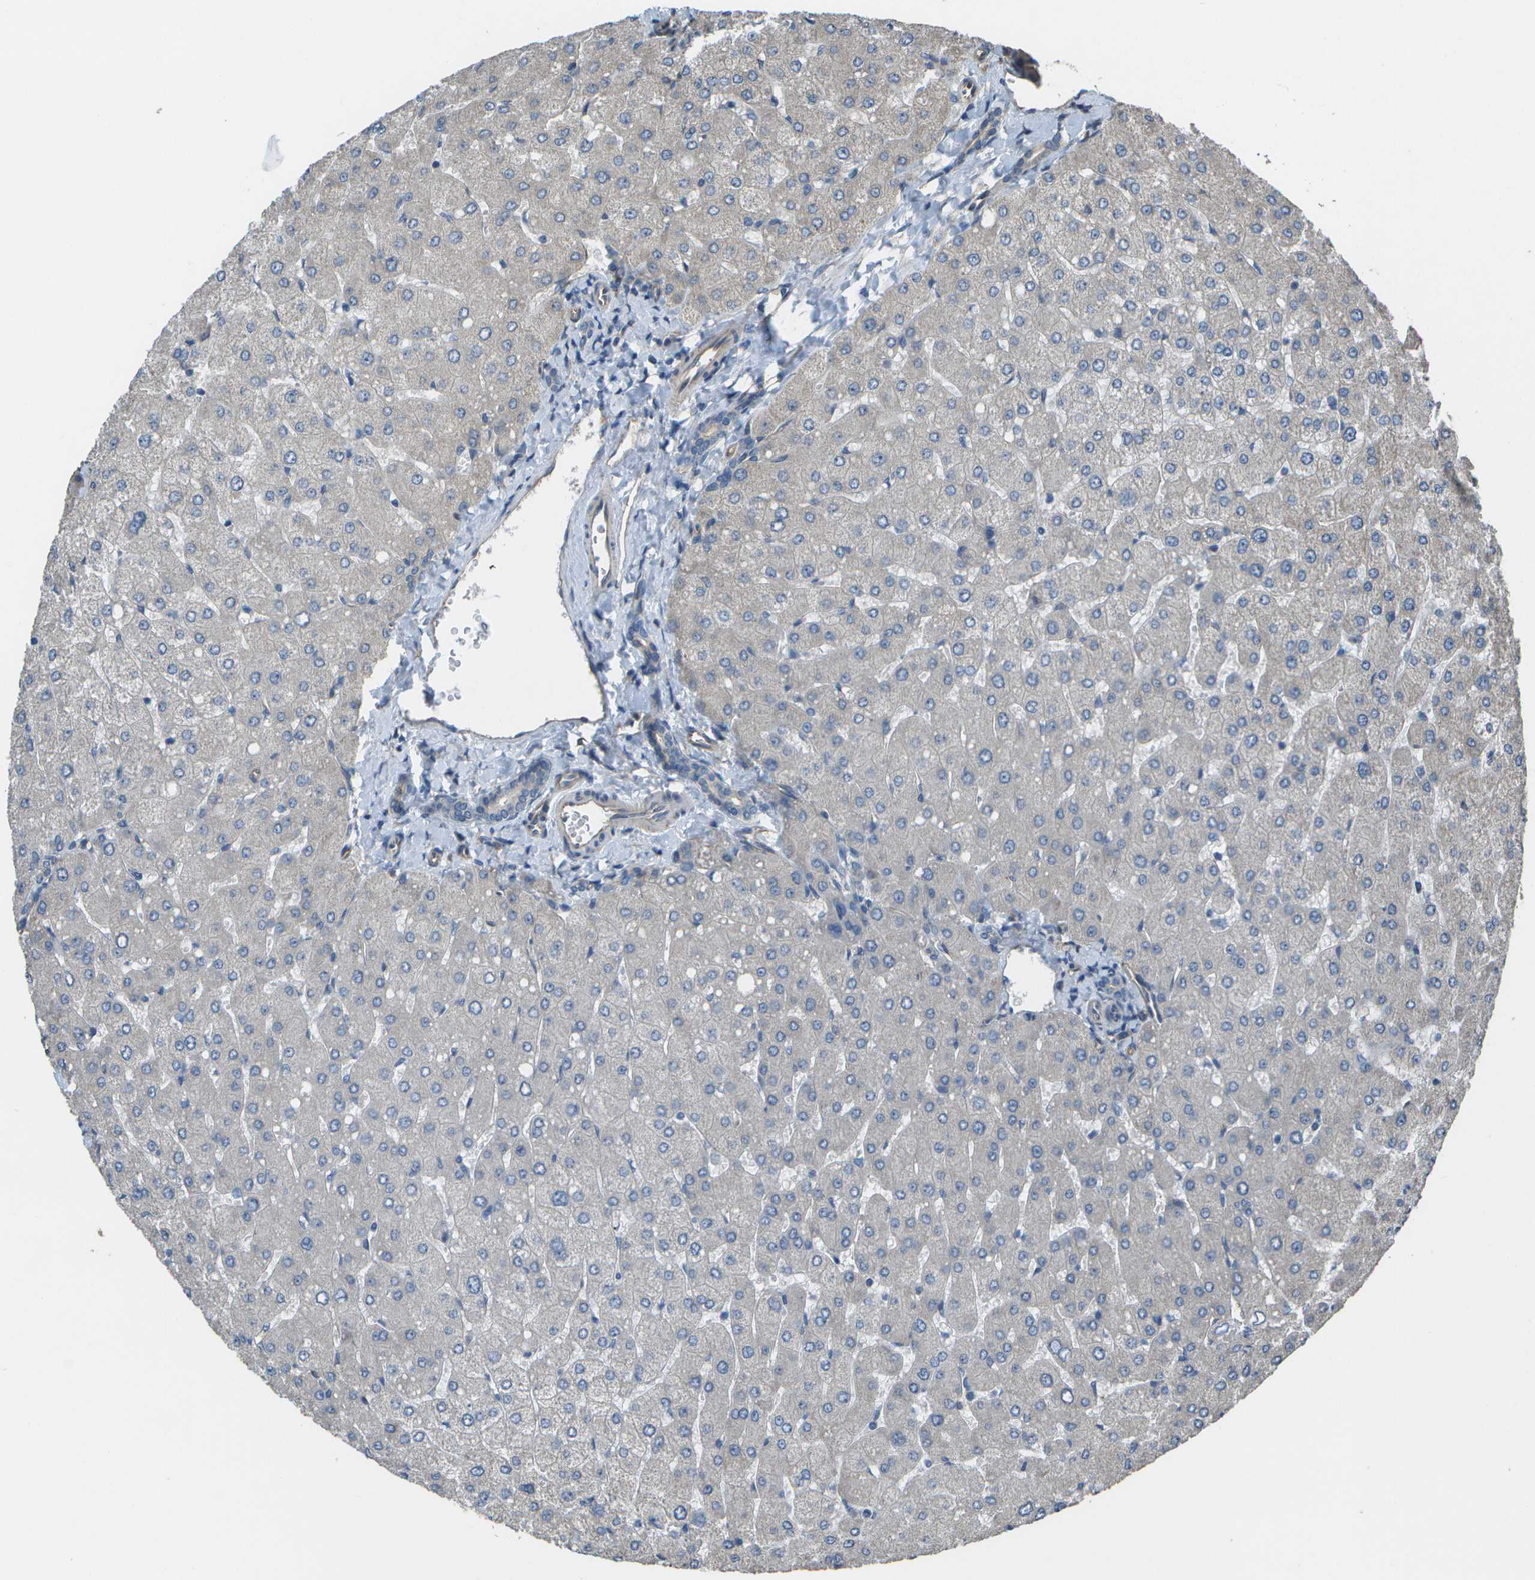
{"staining": {"intensity": "weak", "quantity": "<25%", "location": "cytoplasmic/membranous"}, "tissue": "liver", "cell_type": "Cholangiocytes", "image_type": "normal", "snomed": [{"axis": "morphology", "description": "Normal tissue, NOS"}, {"axis": "topography", "description": "Liver"}], "caption": "The immunohistochemistry (IHC) image has no significant expression in cholangiocytes of liver.", "gene": "CLNS1A", "patient": {"sex": "male", "age": 55}}